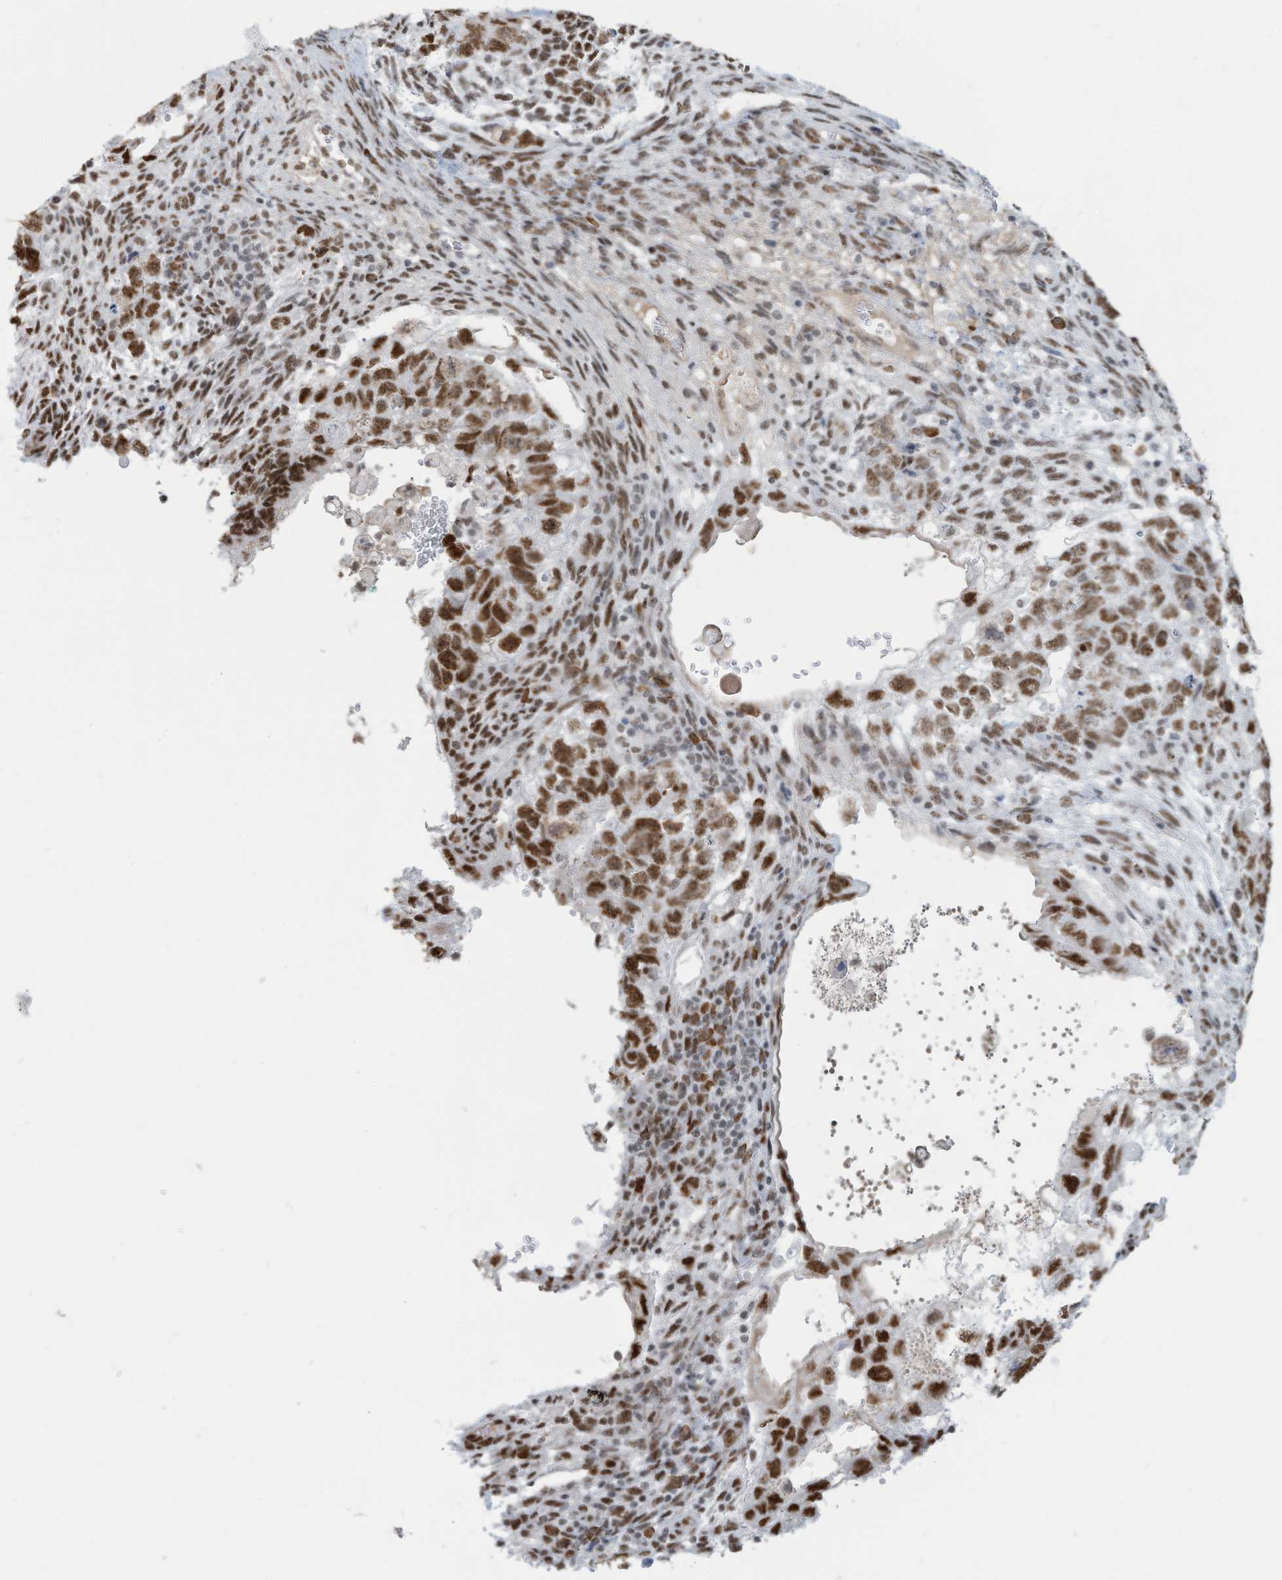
{"staining": {"intensity": "moderate", "quantity": ">75%", "location": "nuclear"}, "tissue": "testis cancer", "cell_type": "Tumor cells", "image_type": "cancer", "snomed": [{"axis": "morphology", "description": "Carcinoma, Embryonal, NOS"}, {"axis": "topography", "description": "Testis"}], "caption": "Approximately >75% of tumor cells in human embryonal carcinoma (testis) show moderate nuclear protein staining as visualized by brown immunohistochemical staining.", "gene": "SARNP", "patient": {"sex": "male", "age": 36}}